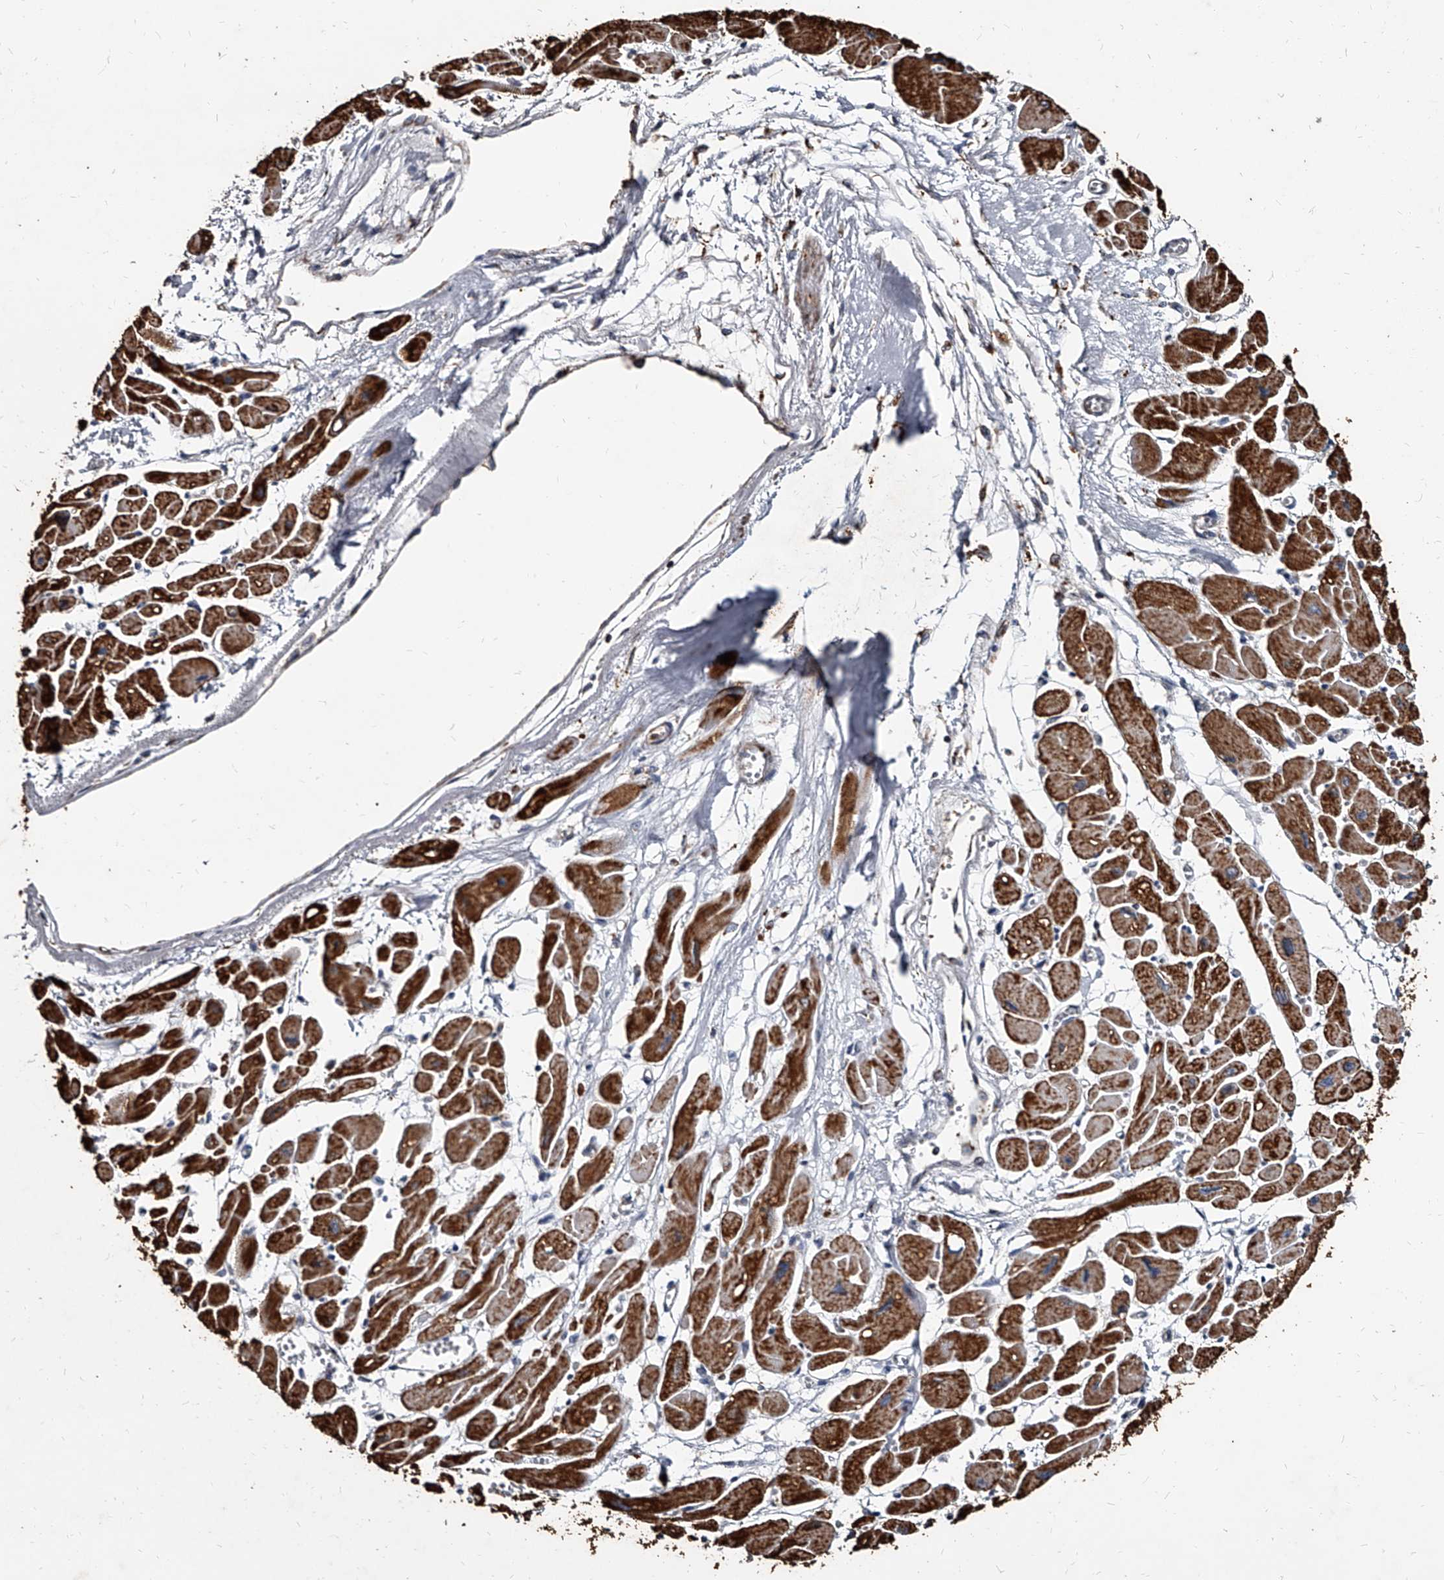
{"staining": {"intensity": "strong", "quantity": ">75%", "location": "cytoplasmic/membranous"}, "tissue": "heart muscle", "cell_type": "Cardiomyocytes", "image_type": "normal", "snomed": [{"axis": "morphology", "description": "Normal tissue, NOS"}, {"axis": "topography", "description": "Heart"}], "caption": "Immunohistochemistry image of benign human heart muscle stained for a protein (brown), which demonstrates high levels of strong cytoplasmic/membranous staining in about >75% of cardiomyocytes.", "gene": "GPR183", "patient": {"sex": "female", "age": 54}}